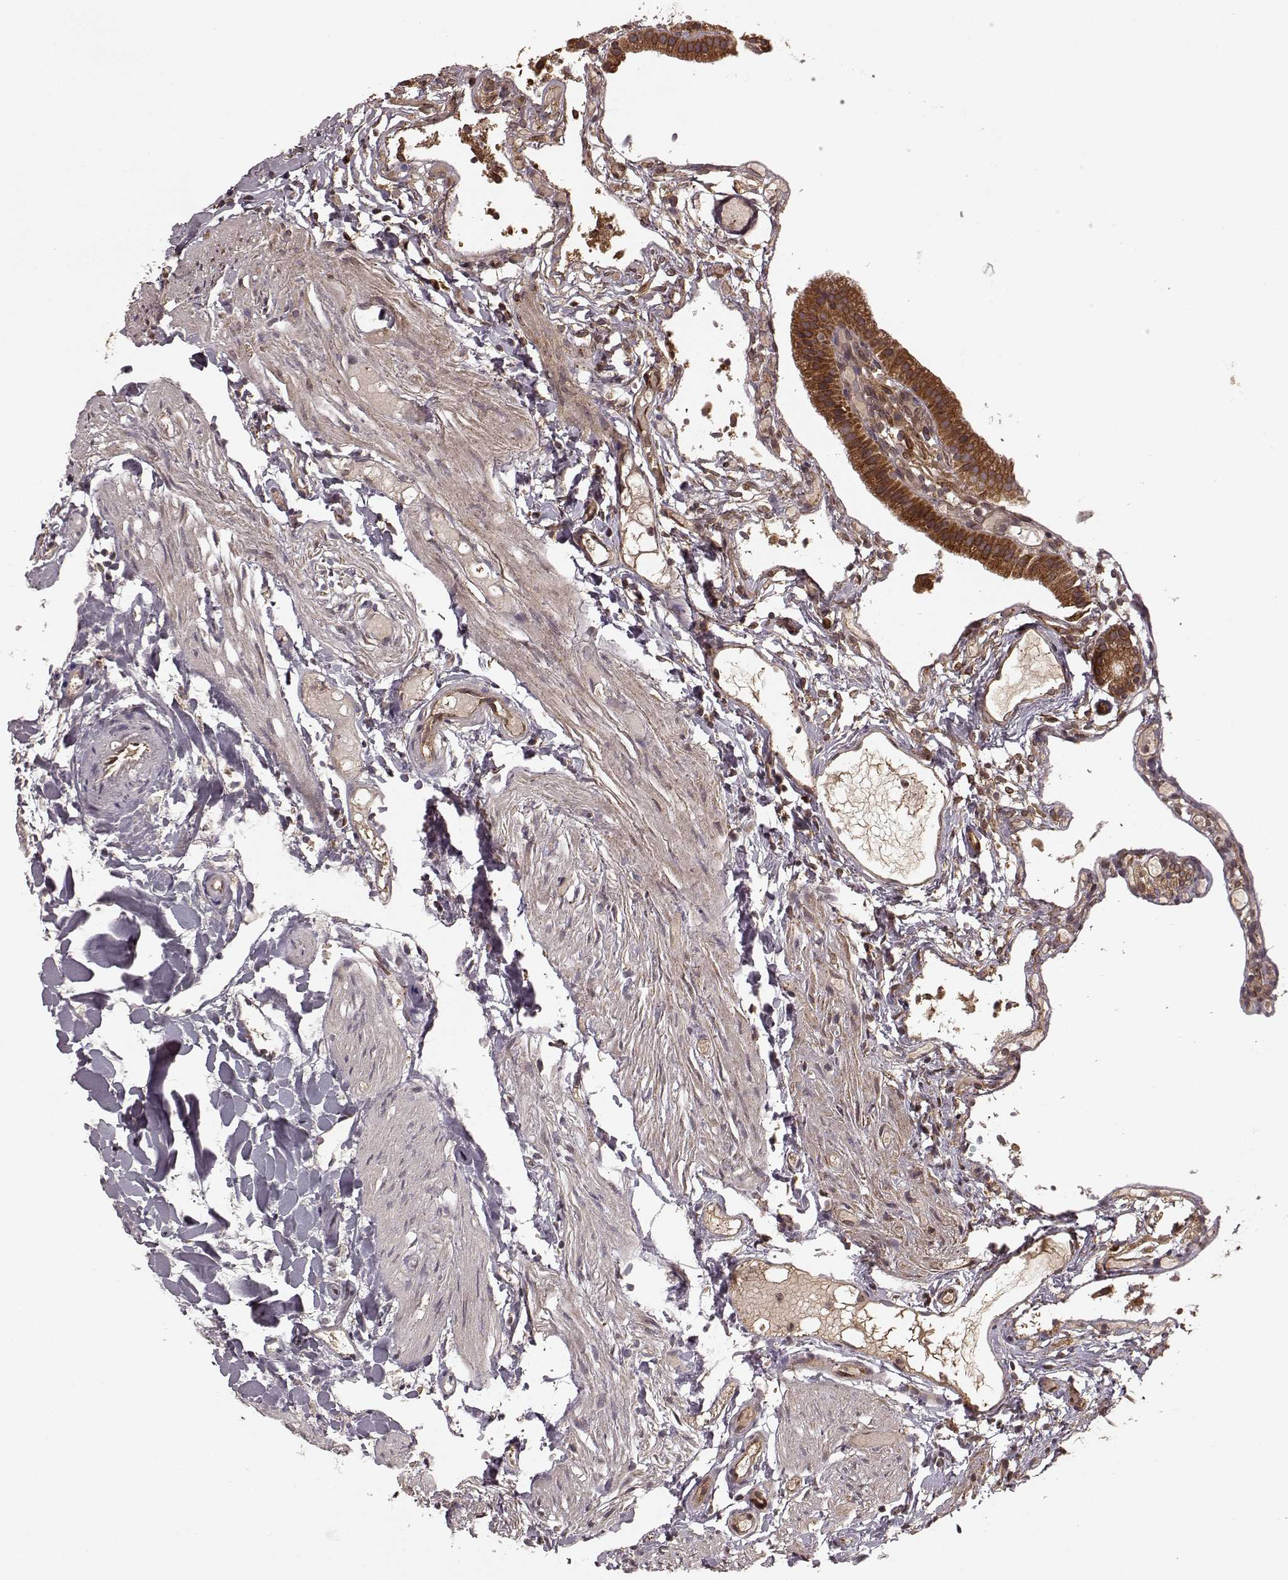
{"staining": {"intensity": "strong", "quantity": ">75%", "location": "cytoplasmic/membranous"}, "tissue": "gallbladder", "cell_type": "Glandular cells", "image_type": "normal", "snomed": [{"axis": "morphology", "description": "Normal tissue, NOS"}, {"axis": "topography", "description": "Gallbladder"}], "caption": "IHC of benign gallbladder demonstrates high levels of strong cytoplasmic/membranous positivity in approximately >75% of glandular cells. (DAB IHC with brightfield microscopy, high magnification).", "gene": "AGPAT1", "patient": {"sex": "female", "age": 47}}